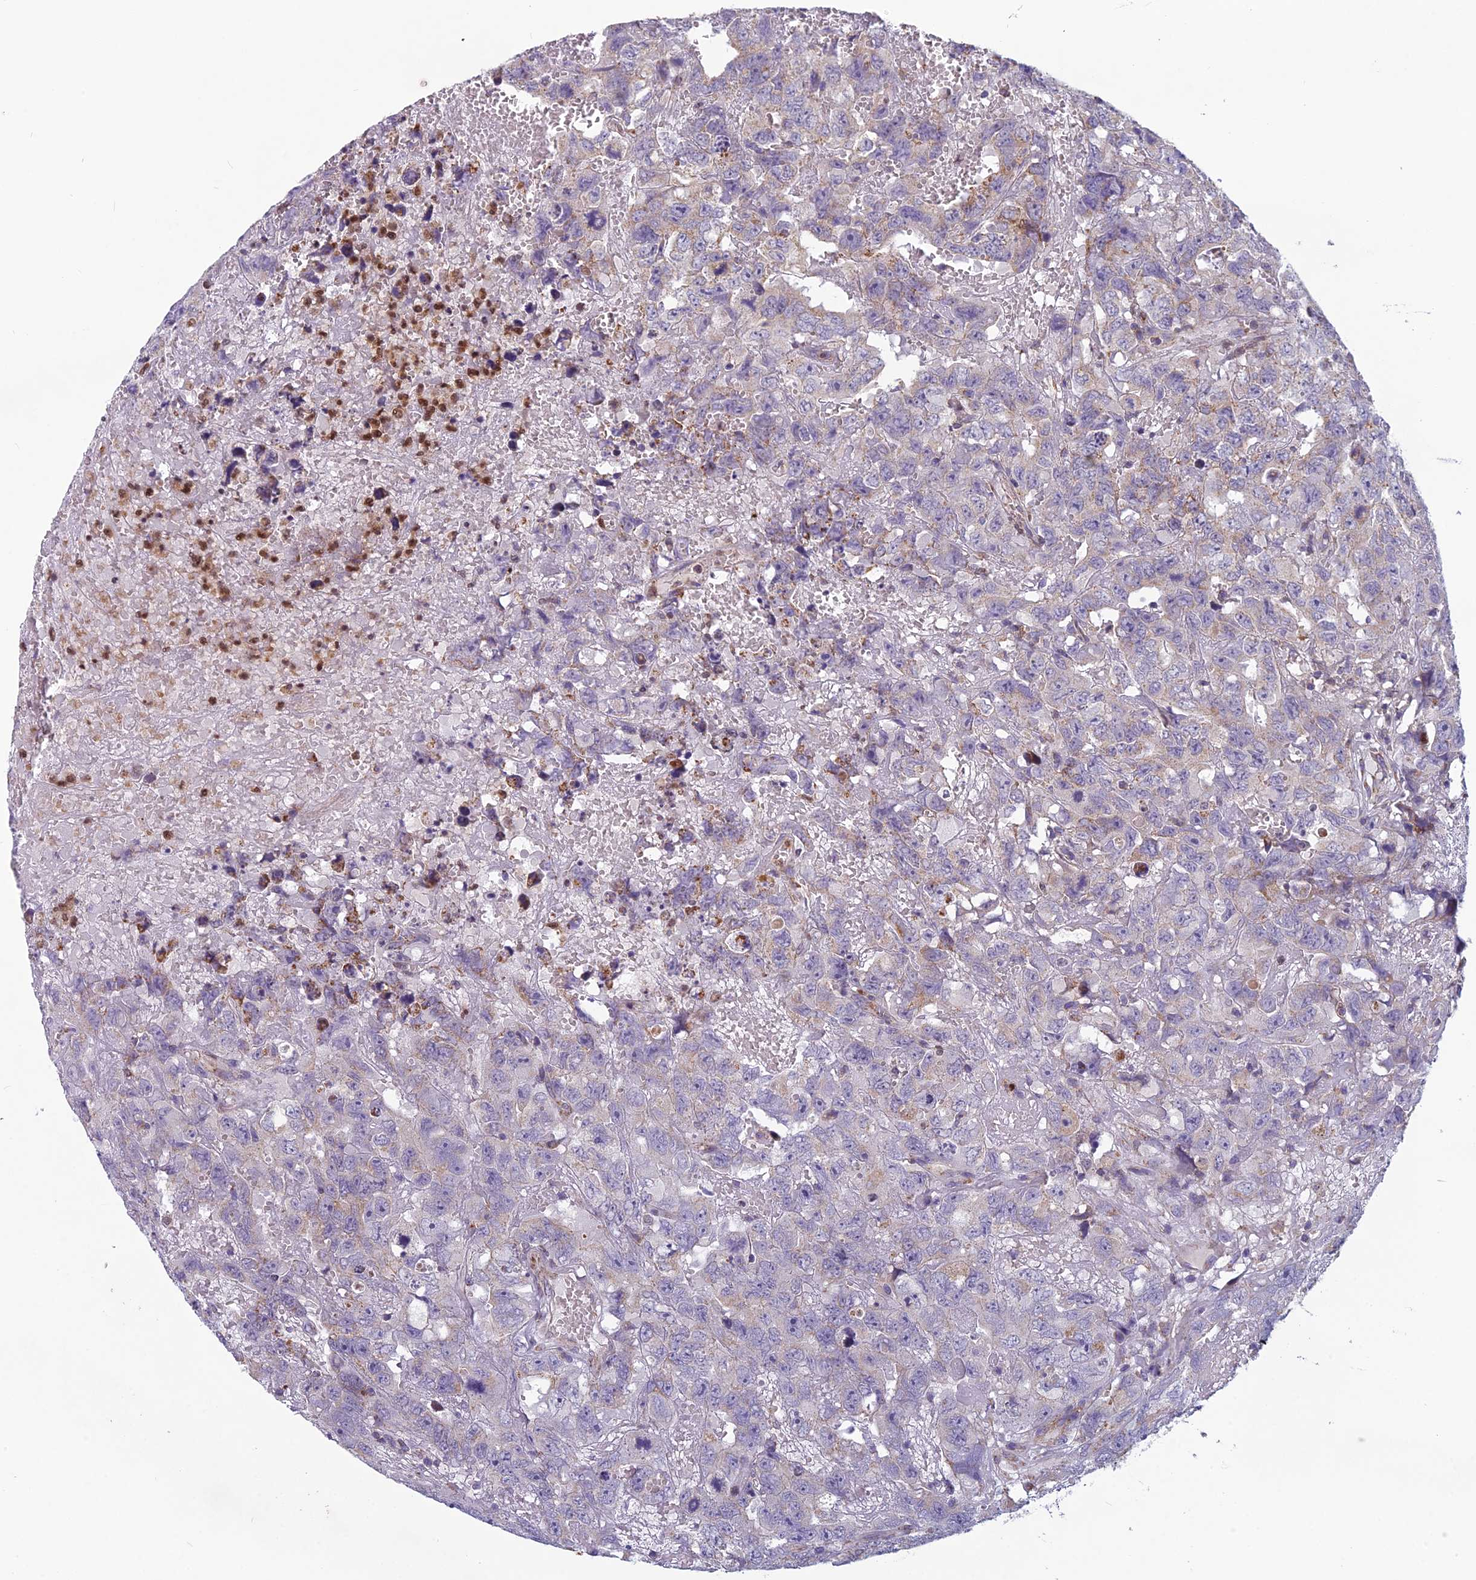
{"staining": {"intensity": "weak", "quantity": "<25%", "location": "cytoplasmic/membranous"}, "tissue": "testis cancer", "cell_type": "Tumor cells", "image_type": "cancer", "snomed": [{"axis": "morphology", "description": "Carcinoma, Embryonal, NOS"}, {"axis": "topography", "description": "Testis"}], "caption": "Immunohistochemistry (IHC) histopathology image of neoplastic tissue: testis embryonal carcinoma stained with DAB (3,3'-diaminobenzidine) exhibits no significant protein positivity in tumor cells.", "gene": "ENSG00000188897", "patient": {"sex": "male", "age": 45}}